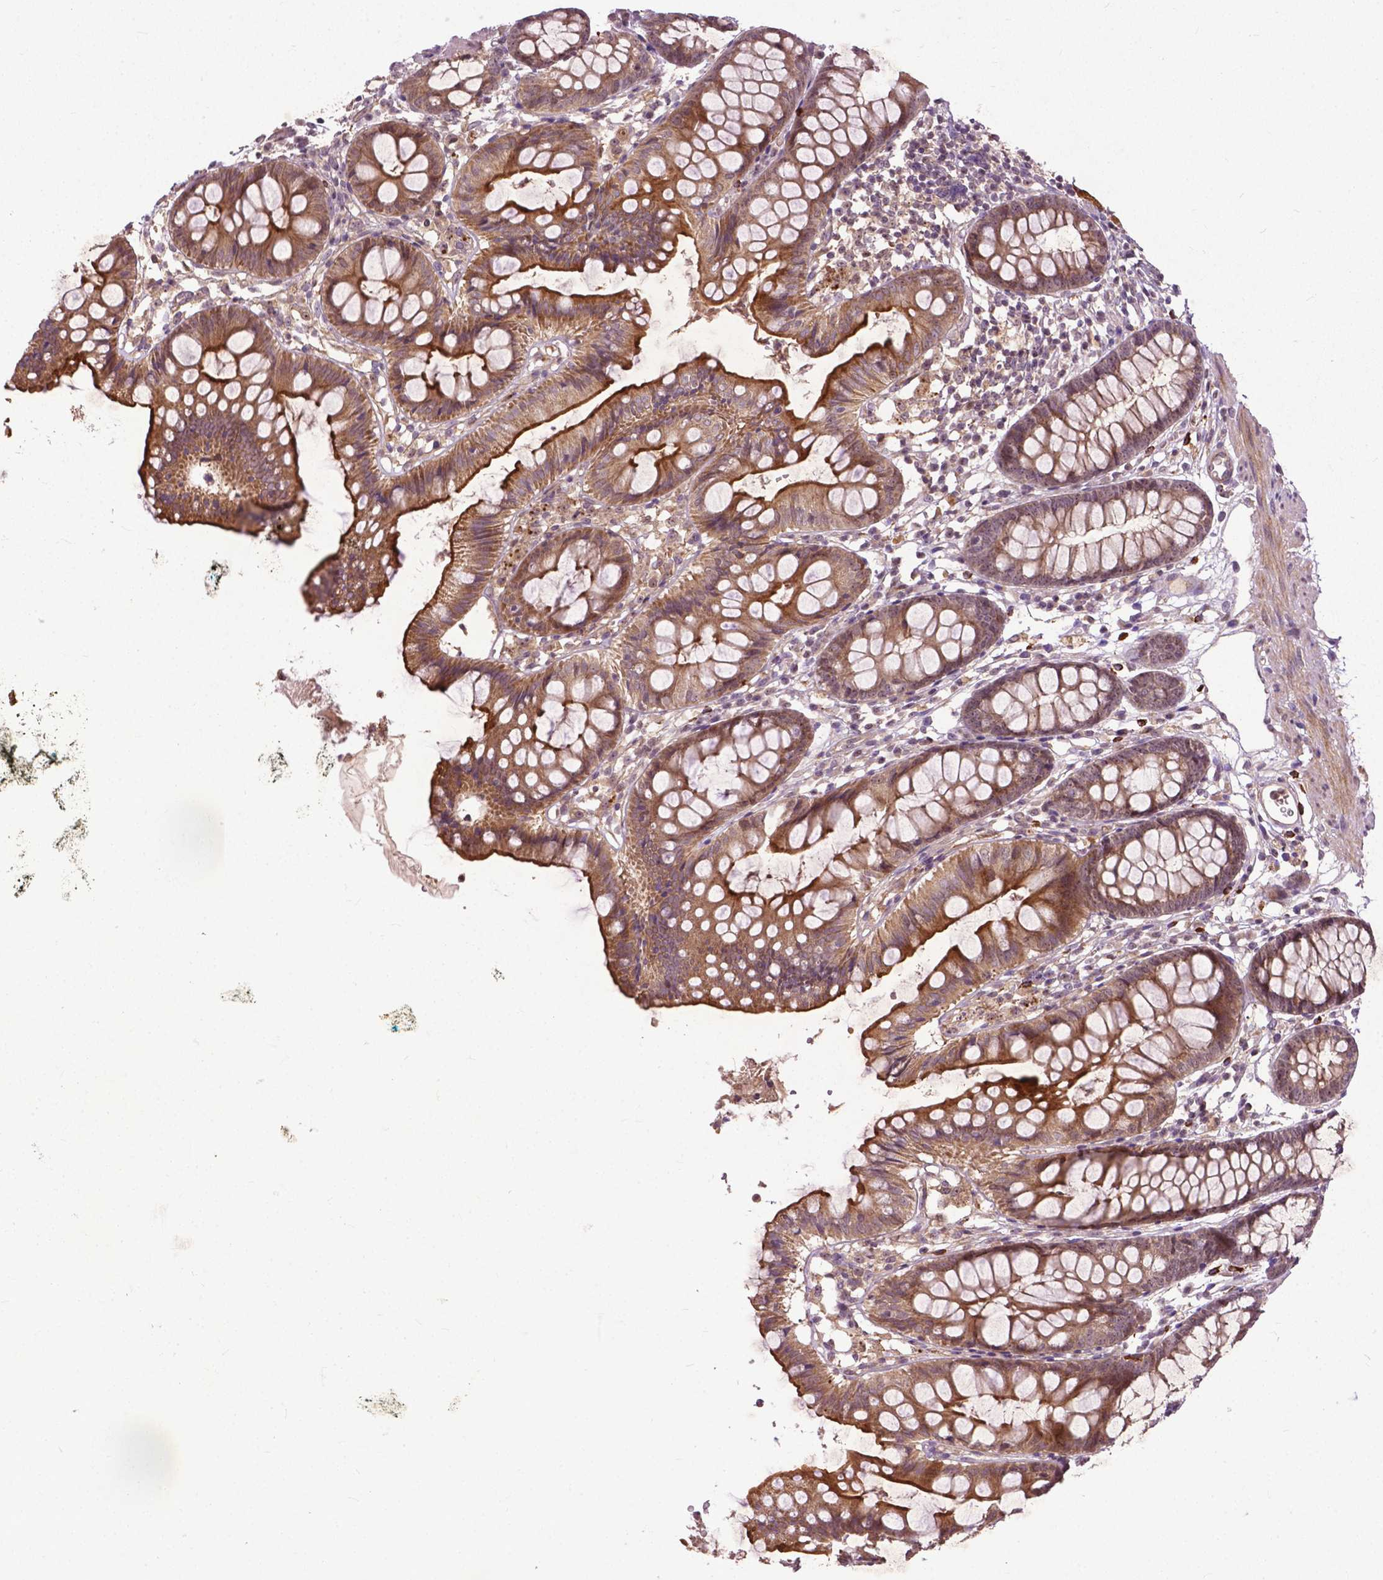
{"staining": {"intensity": "moderate", "quantity": ">75%", "location": "cytoplasmic/membranous"}, "tissue": "colon", "cell_type": "Endothelial cells", "image_type": "normal", "snomed": [{"axis": "morphology", "description": "Normal tissue, NOS"}, {"axis": "topography", "description": "Colon"}], "caption": "Endothelial cells show moderate cytoplasmic/membranous staining in approximately >75% of cells in normal colon. Using DAB (brown) and hematoxylin (blue) stains, captured at high magnification using brightfield microscopy.", "gene": "PARP3", "patient": {"sex": "female", "age": 84}}